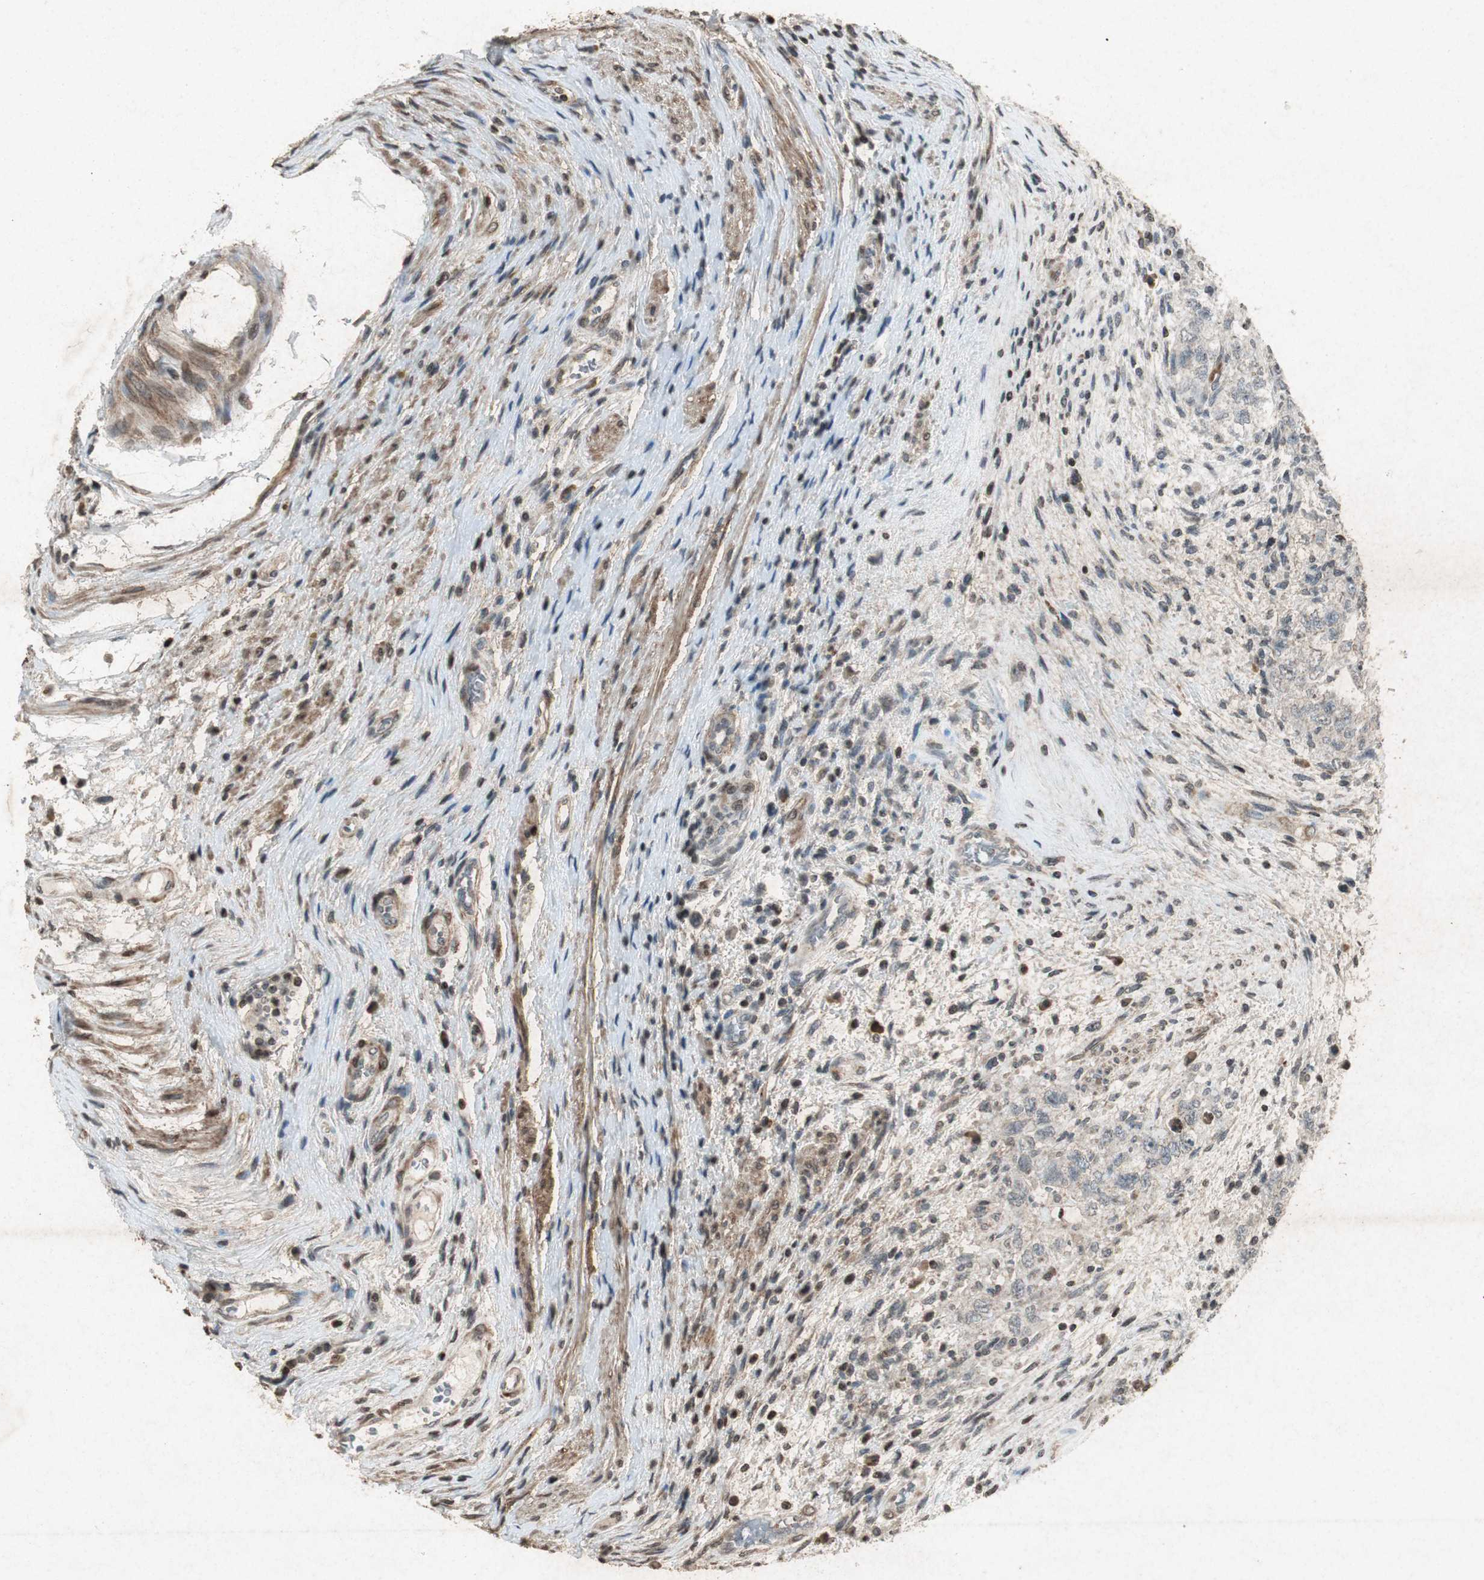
{"staining": {"intensity": "weak", "quantity": ">75%", "location": "none"}, "tissue": "testis cancer", "cell_type": "Tumor cells", "image_type": "cancer", "snomed": [{"axis": "morphology", "description": "Carcinoma, Embryonal, NOS"}, {"axis": "topography", "description": "Testis"}], "caption": "Immunohistochemical staining of human embryonal carcinoma (testis) exhibits weak None protein staining in about >75% of tumor cells.", "gene": "PRKG1", "patient": {"sex": "male", "age": 26}}